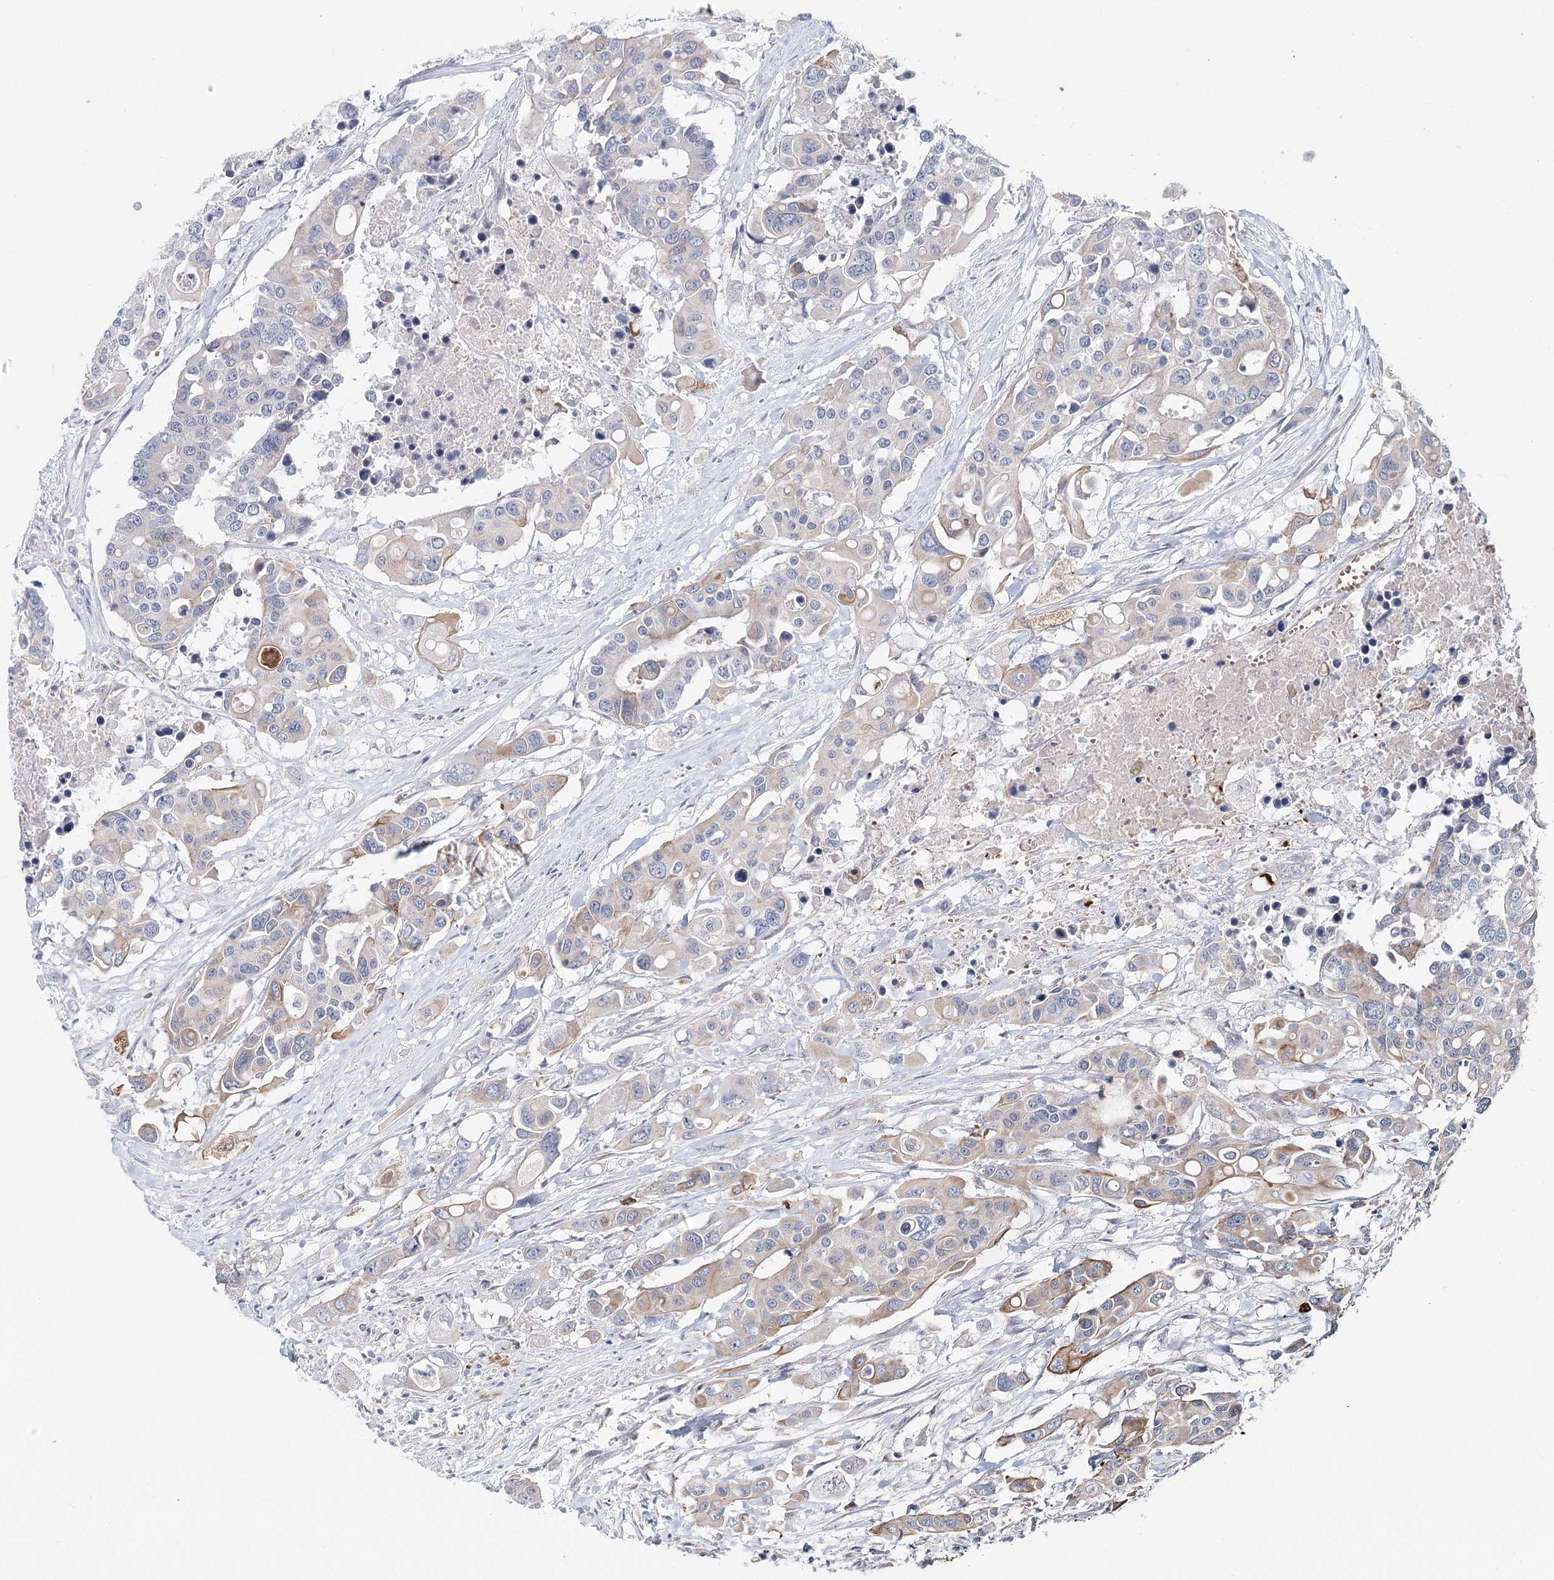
{"staining": {"intensity": "weak", "quantity": "<25%", "location": "cytoplasmic/membranous"}, "tissue": "colorectal cancer", "cell_type": "Tumor cells", "image_type": "cancer", "snomed": [{"axis": "morphology", "description": "Adenocarcinoma, NOS"}, {"axis": "topography", "description": "Colon"}], "caption": "Tumor cells are negative for brown protein staining in colorectal cancer.", "gene": "FBXO7", "patient": {"sex": "male", "age": 77}}